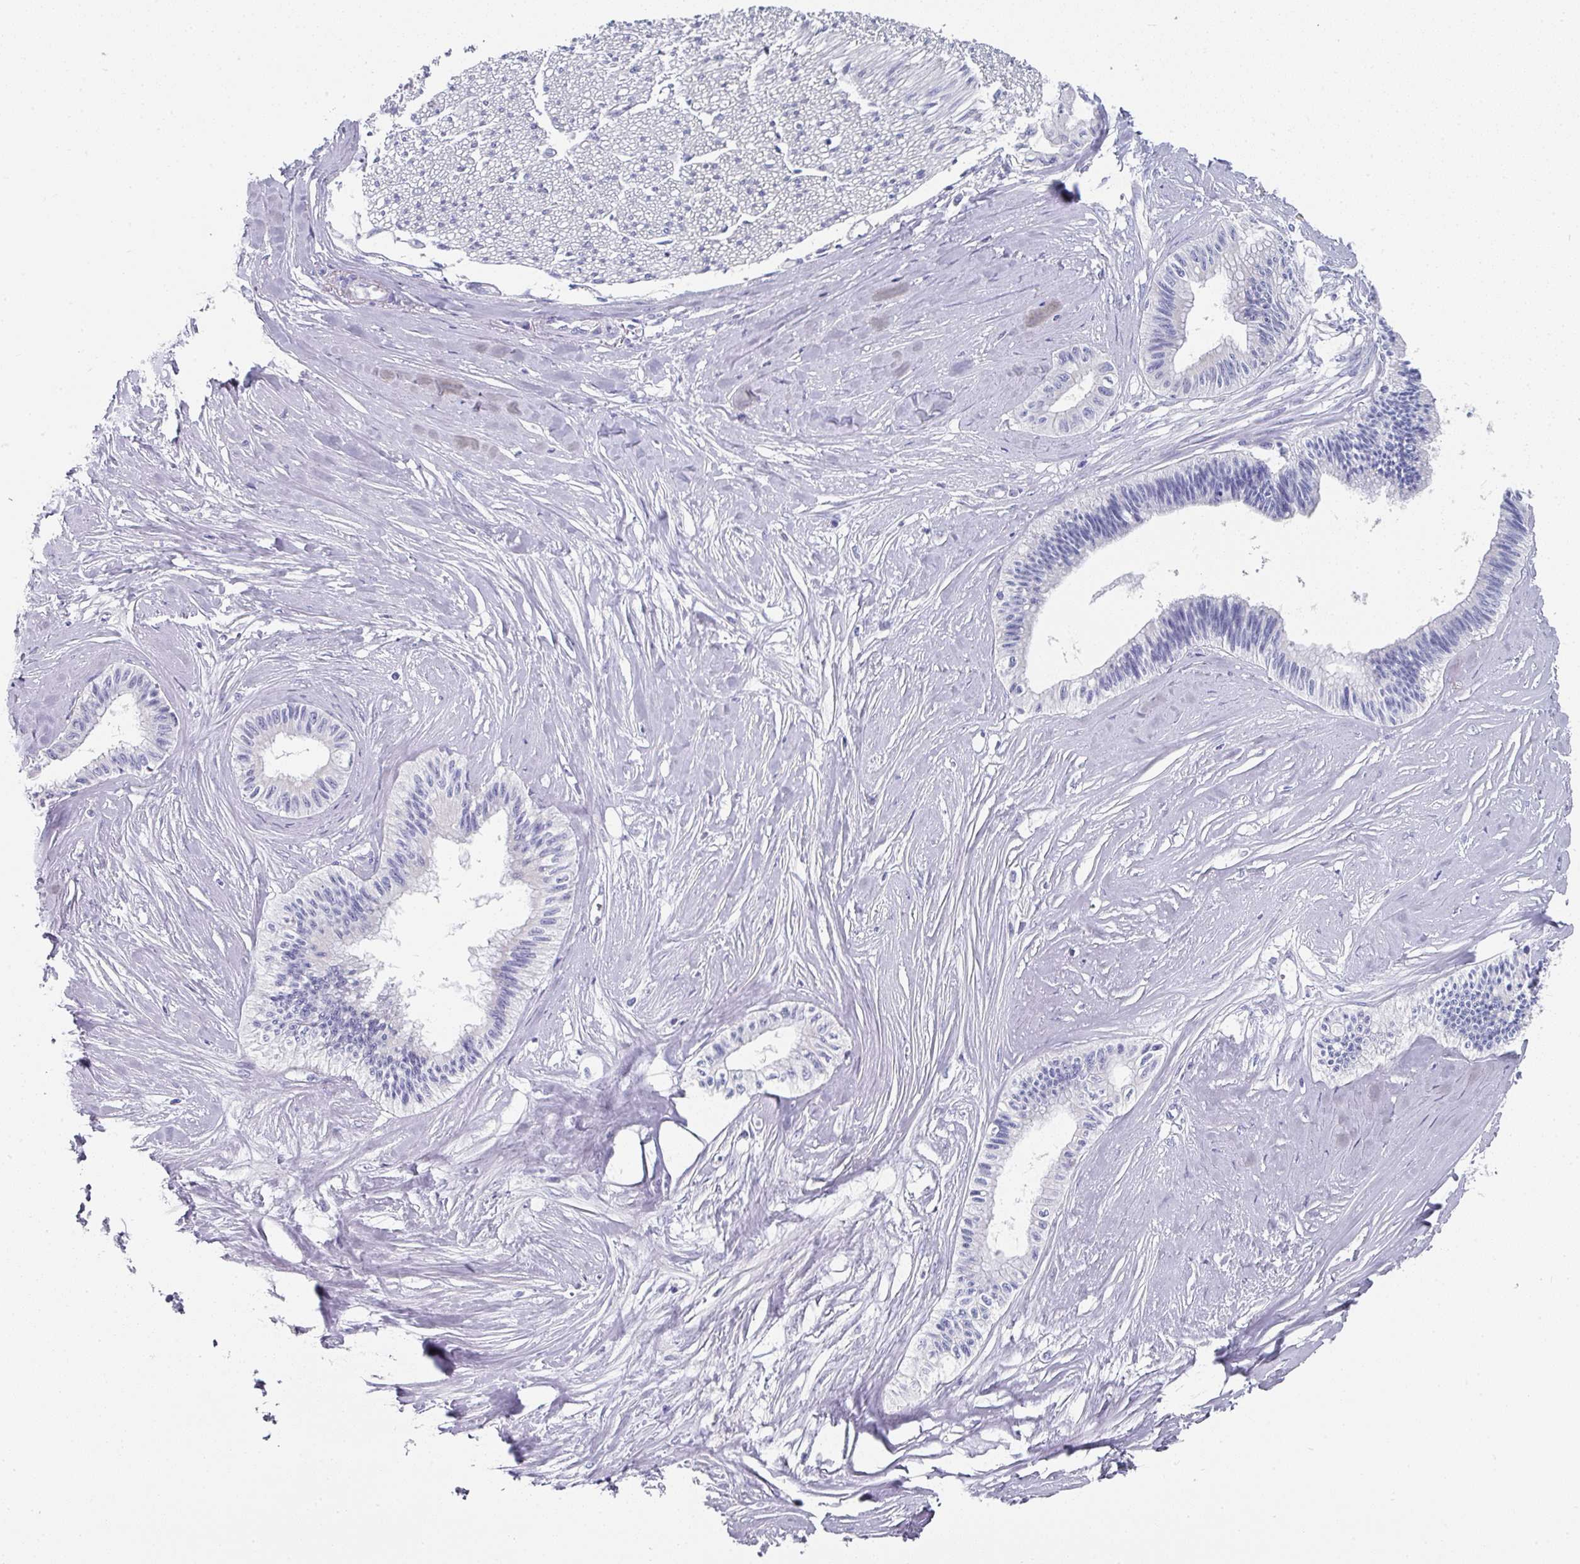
{"staining": {"intensity": "negative", "quantity": "none", "location": "none"}, "tissue": "pancreatic cancer", "cell_type": "Tumor cells", "image_type": "cancer", "snomed": [{"axis": "morphology", "description": "Adenocarcinoma, NOS"}, {"axis": "topography", "description": "Pancreas"}], "caption": "Histopathology image shows no significant protein expression in tumor cells of pancreatic cancer (adenocarcinoma). (DAB immunohistochemistry (IHC), high magnification).", "gene": "SETBP1", "patient": {"sex": "male", "age": 71}}